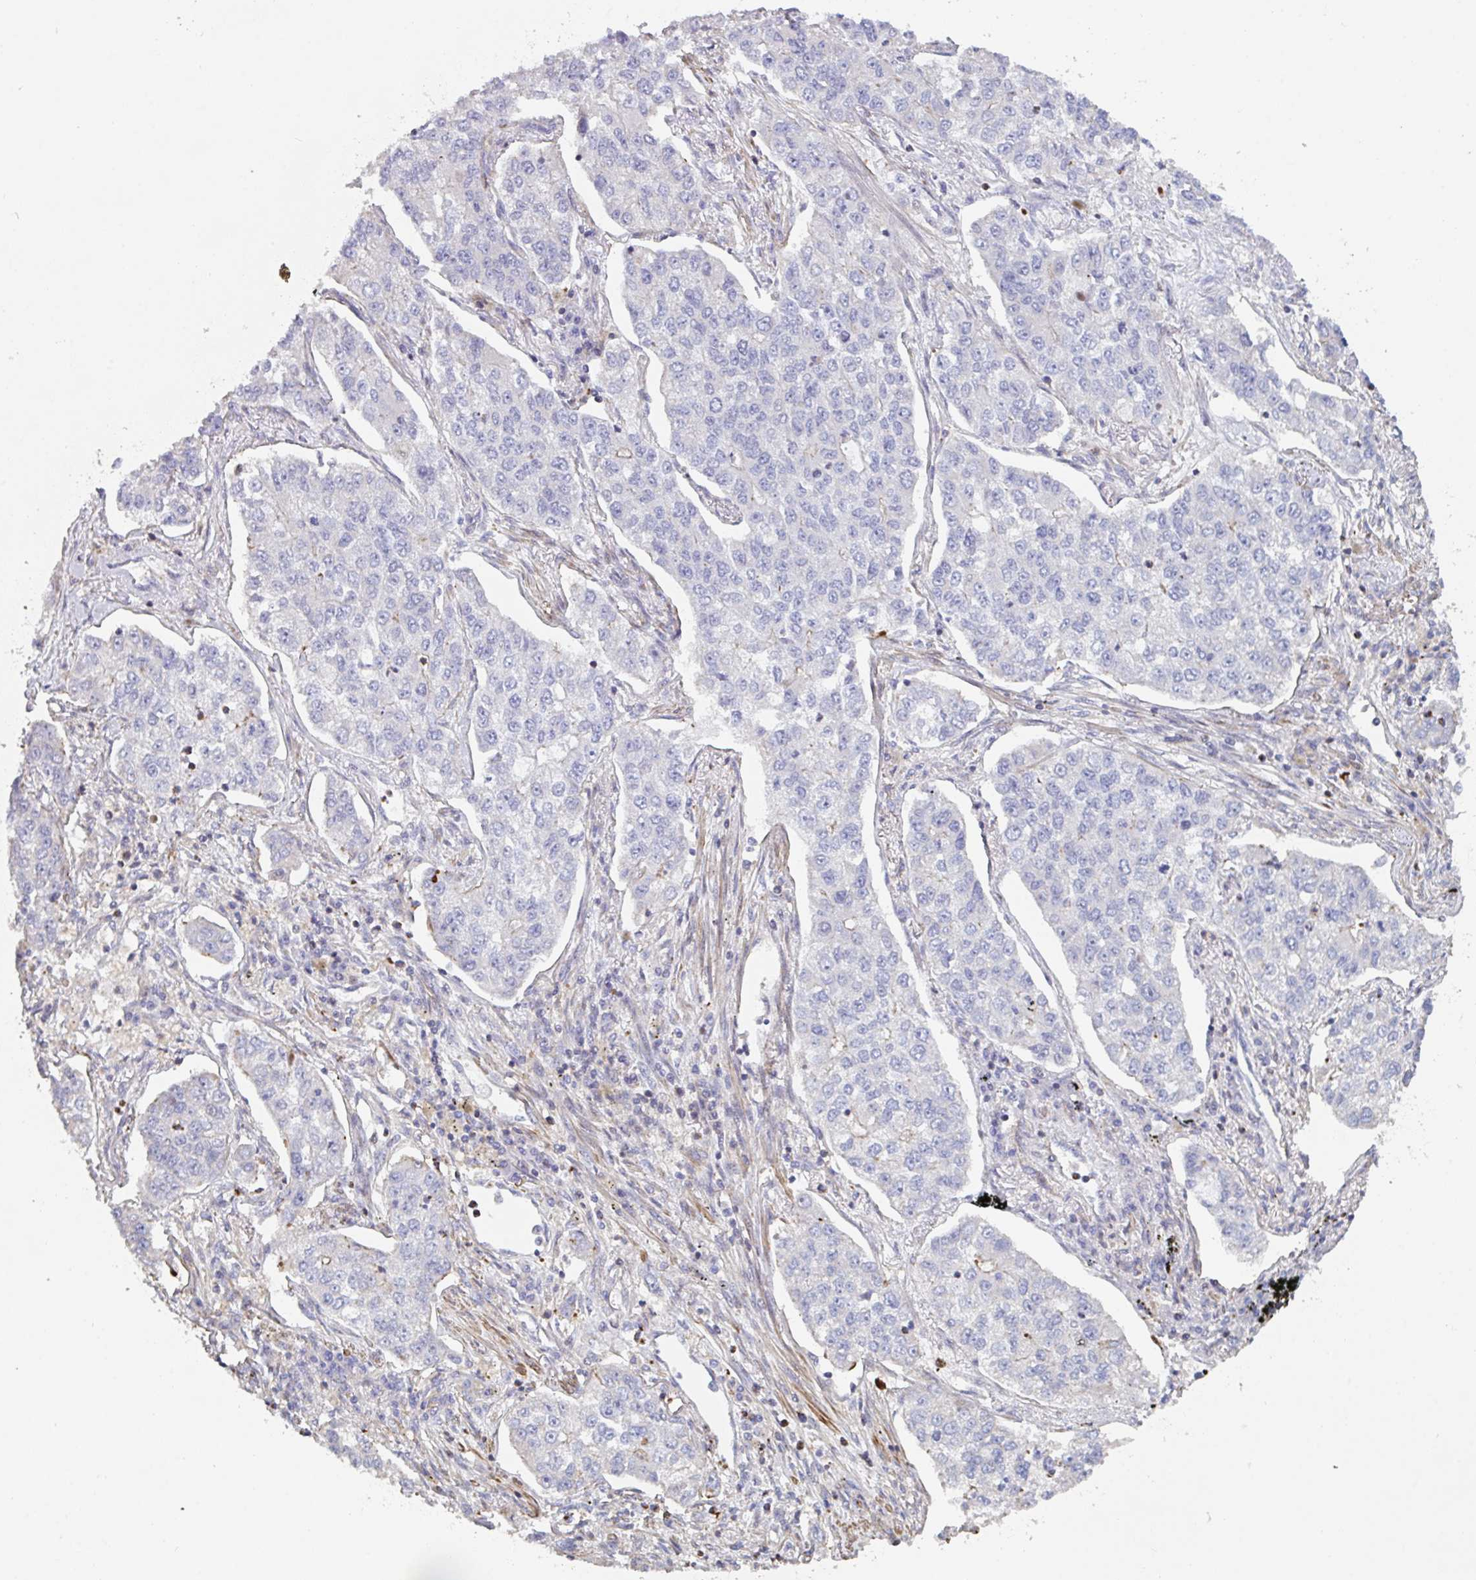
{"staining": {"intensity": "negative", "quantity": "none", "location": "none"}, "tissue": "lung cancer", "cell_type": "Tumor cells", "image_type": "cancer", "snomed": [{"axis": "morphology", "description": "Adenocarcinoma, NOS"}, {"axis": "topography", "description": "Lung"}], "caption": "There is no significant expression in tumor cells of lung adenocarcinoma.", "gene": "FZD2", "patient": {"sex": "male", "age": 49}}